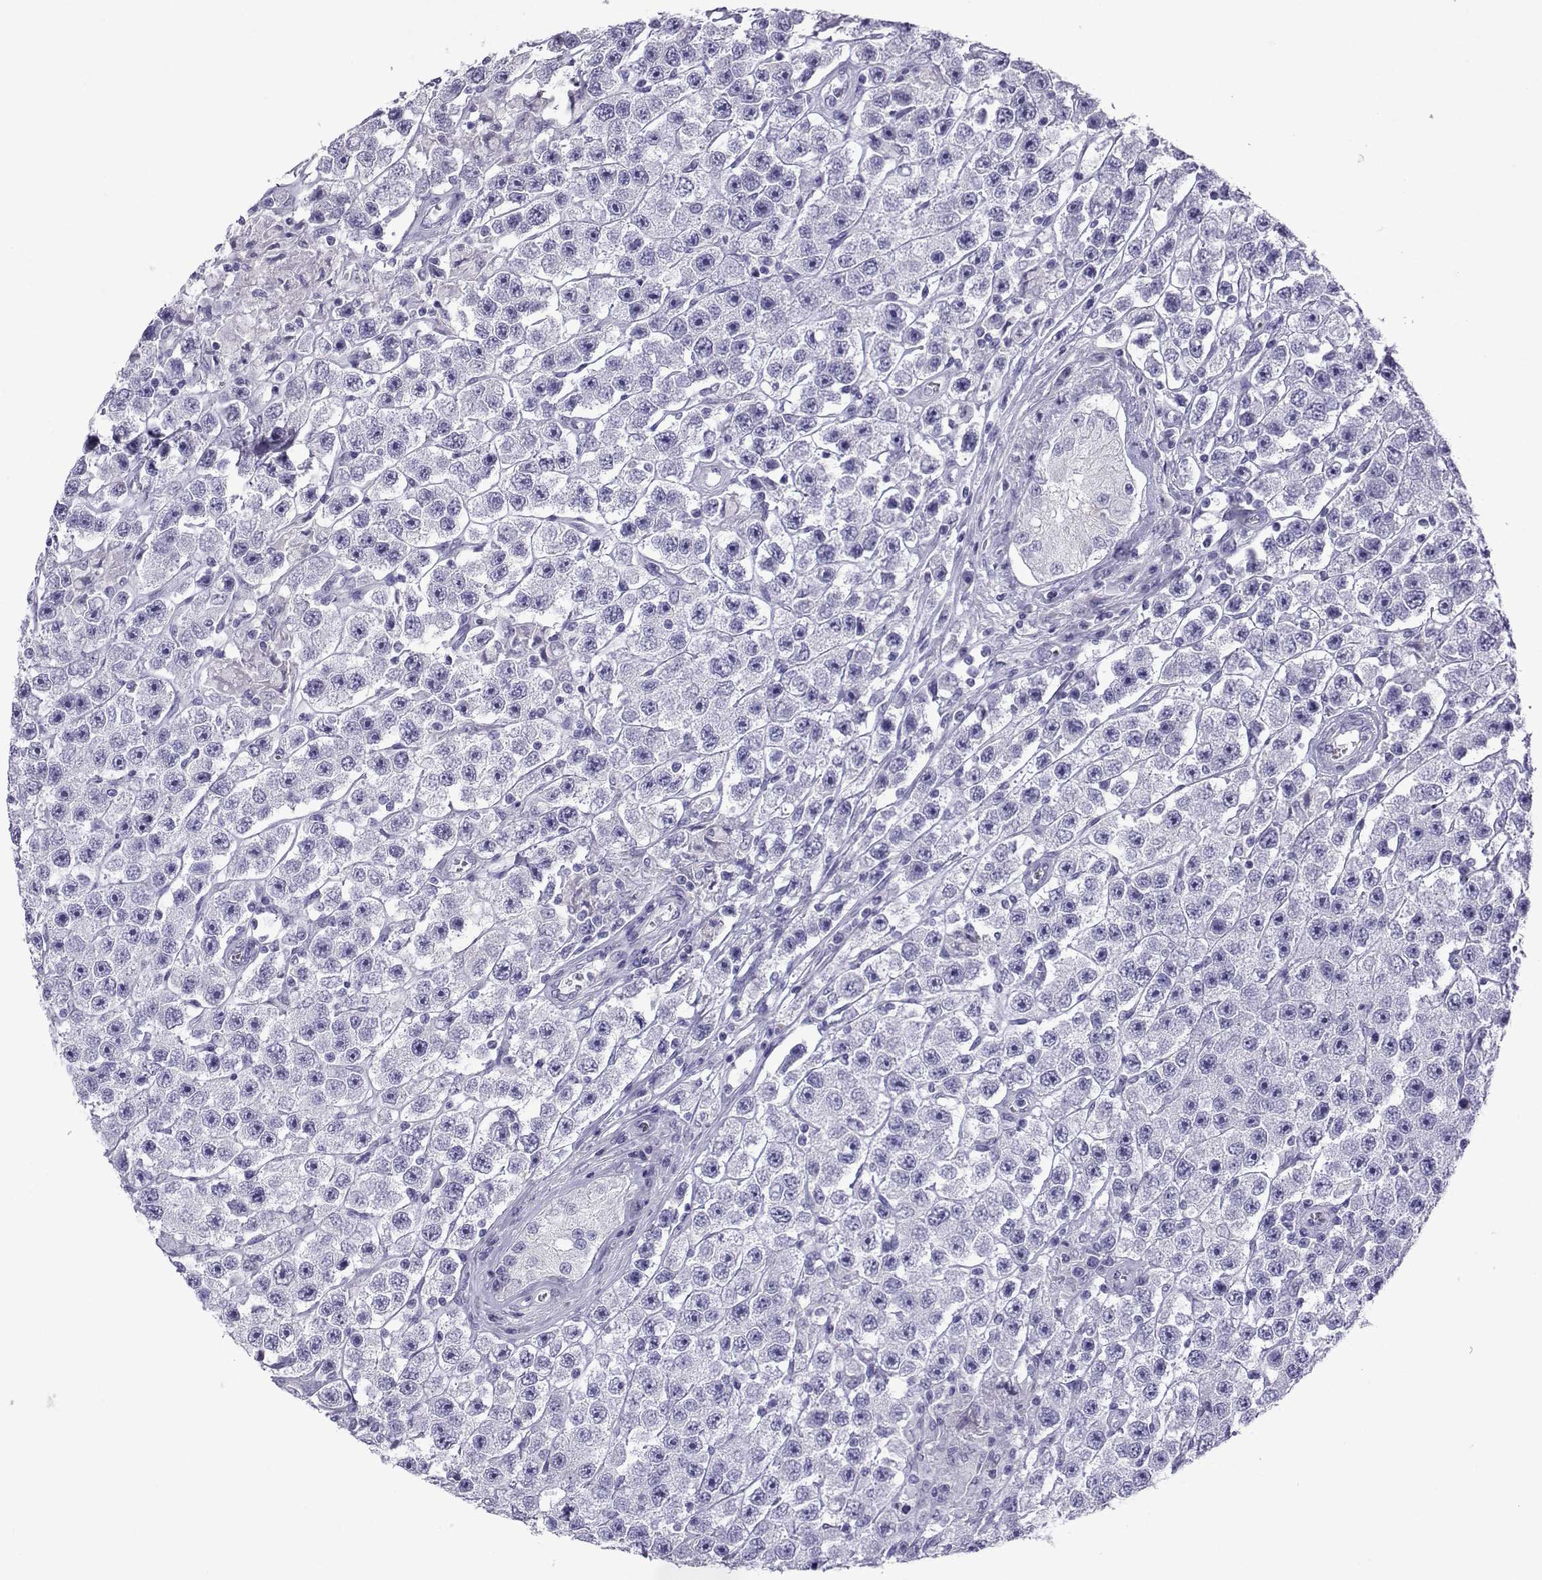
{"staining": {"intensity": "negative", "quantity": "none", "location": "none"}, "tissue": "testis cancer", "cell_type": "Tumor cells", "image_type": "cancer", "snomed": [{"axis": "morphology", "description": "Seminoma, NOS"}, {"axis": "topography", "description": "Testis"}], "caption": "The image exhibits no staining of tumor cells in testis seminoma.", "gene": "TRIM46", "patient": {"sex": "male", "age": 45}}